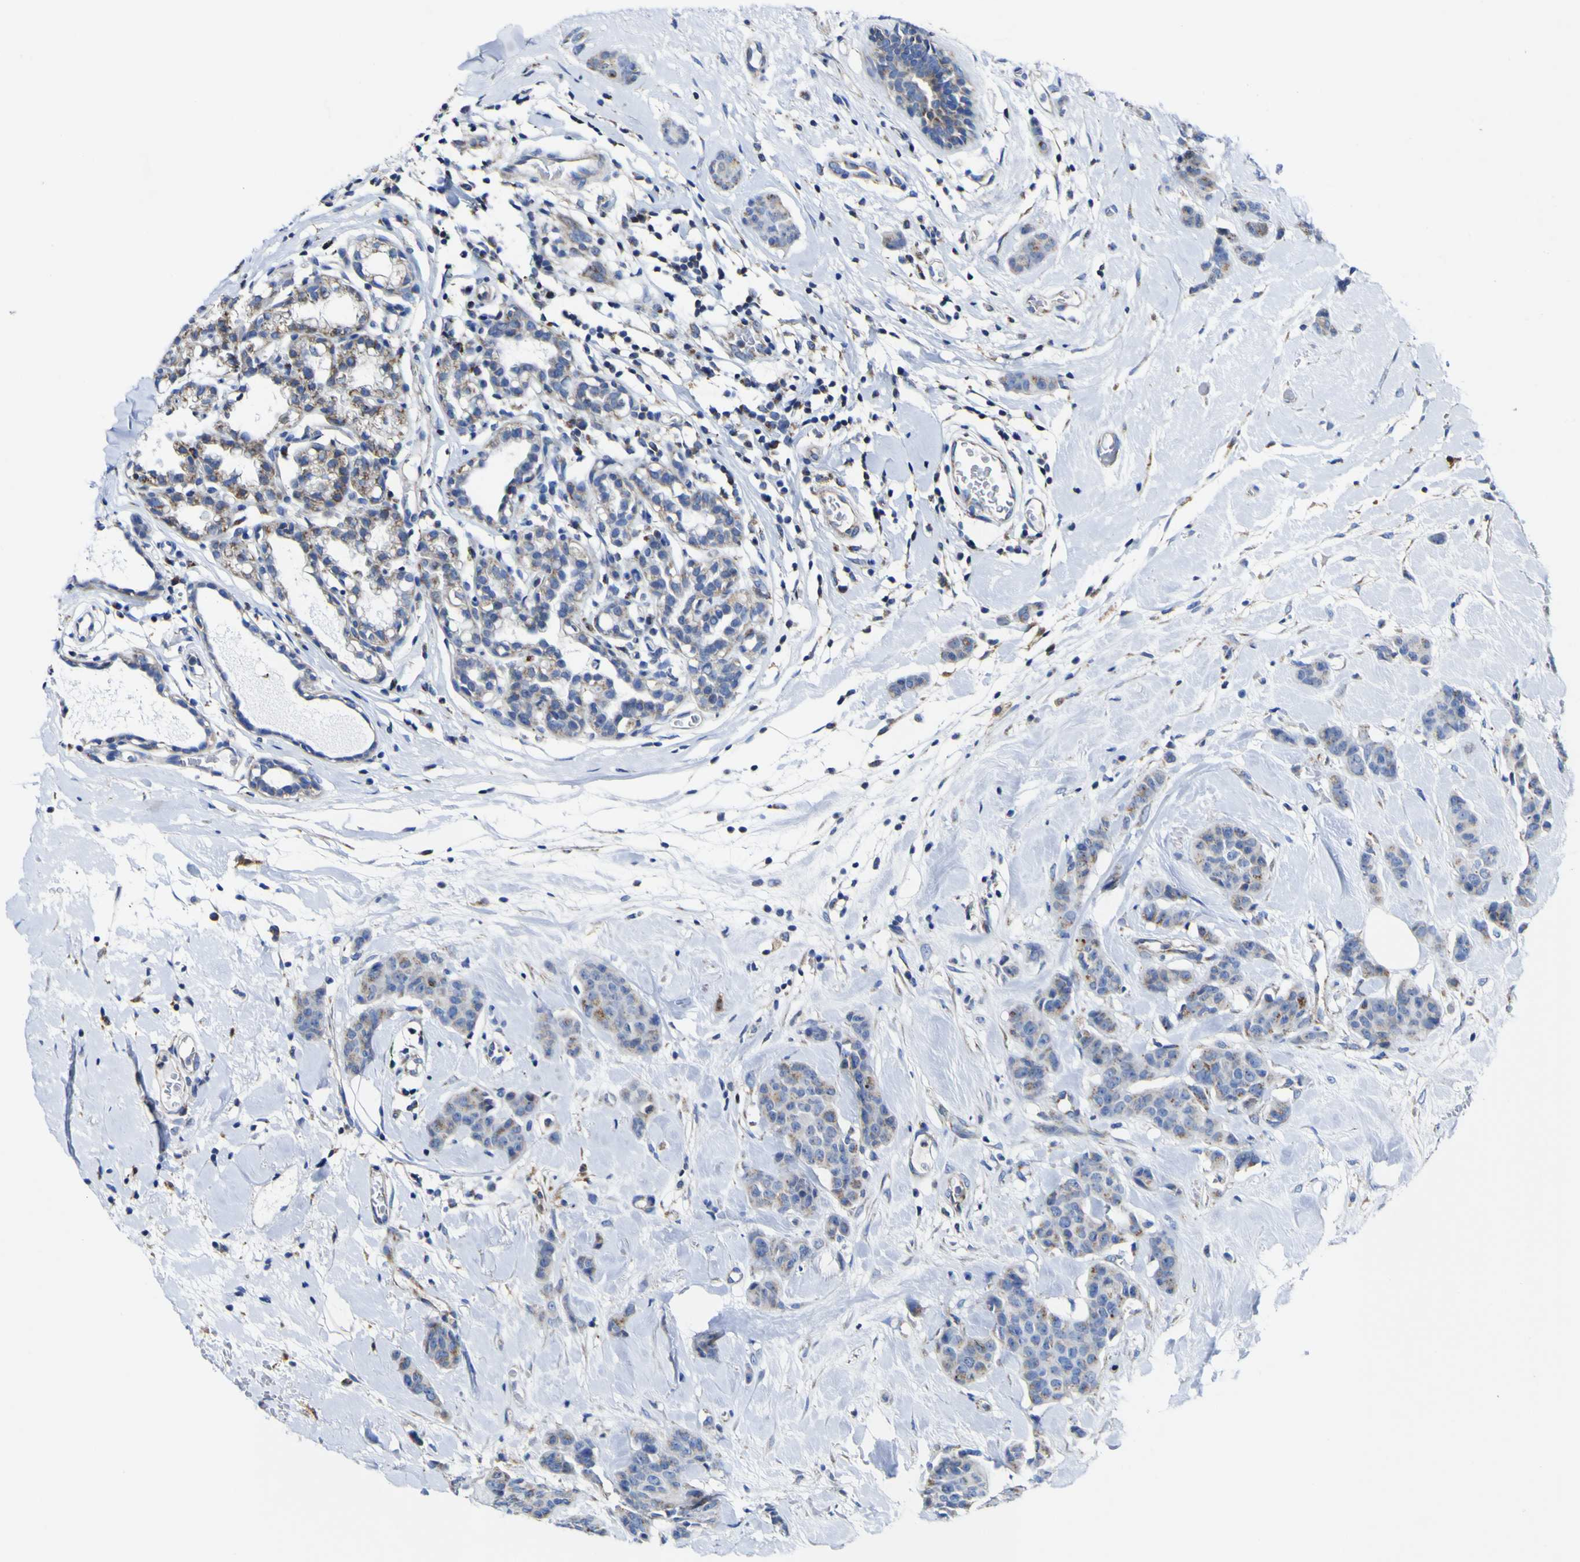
{"staining": {"intensity": "moderate", "quantity": "25%-75%", "location": "cytoplasmic/membranous"}, "tissue": "breast cancer", "cell_type": "Tumor cells", "image_type": "cancer", "snomed": [{"axis": "morphology", "description": "Normal tissue, NOS"}, {"axis": "morphology", "description": "Duct carcinoma"}, {"axis": "topography", "description": "Breast"}], "caption": "Breast cancer (intraductal carcinoma) stained for a protein (brown) exhibits moderate cytoplasmic/membranous positive positivity in approximately 25%-75% of tumor cells.", "gene": "CCDC90B", "patient": {"sex": "female", "age": 40}}